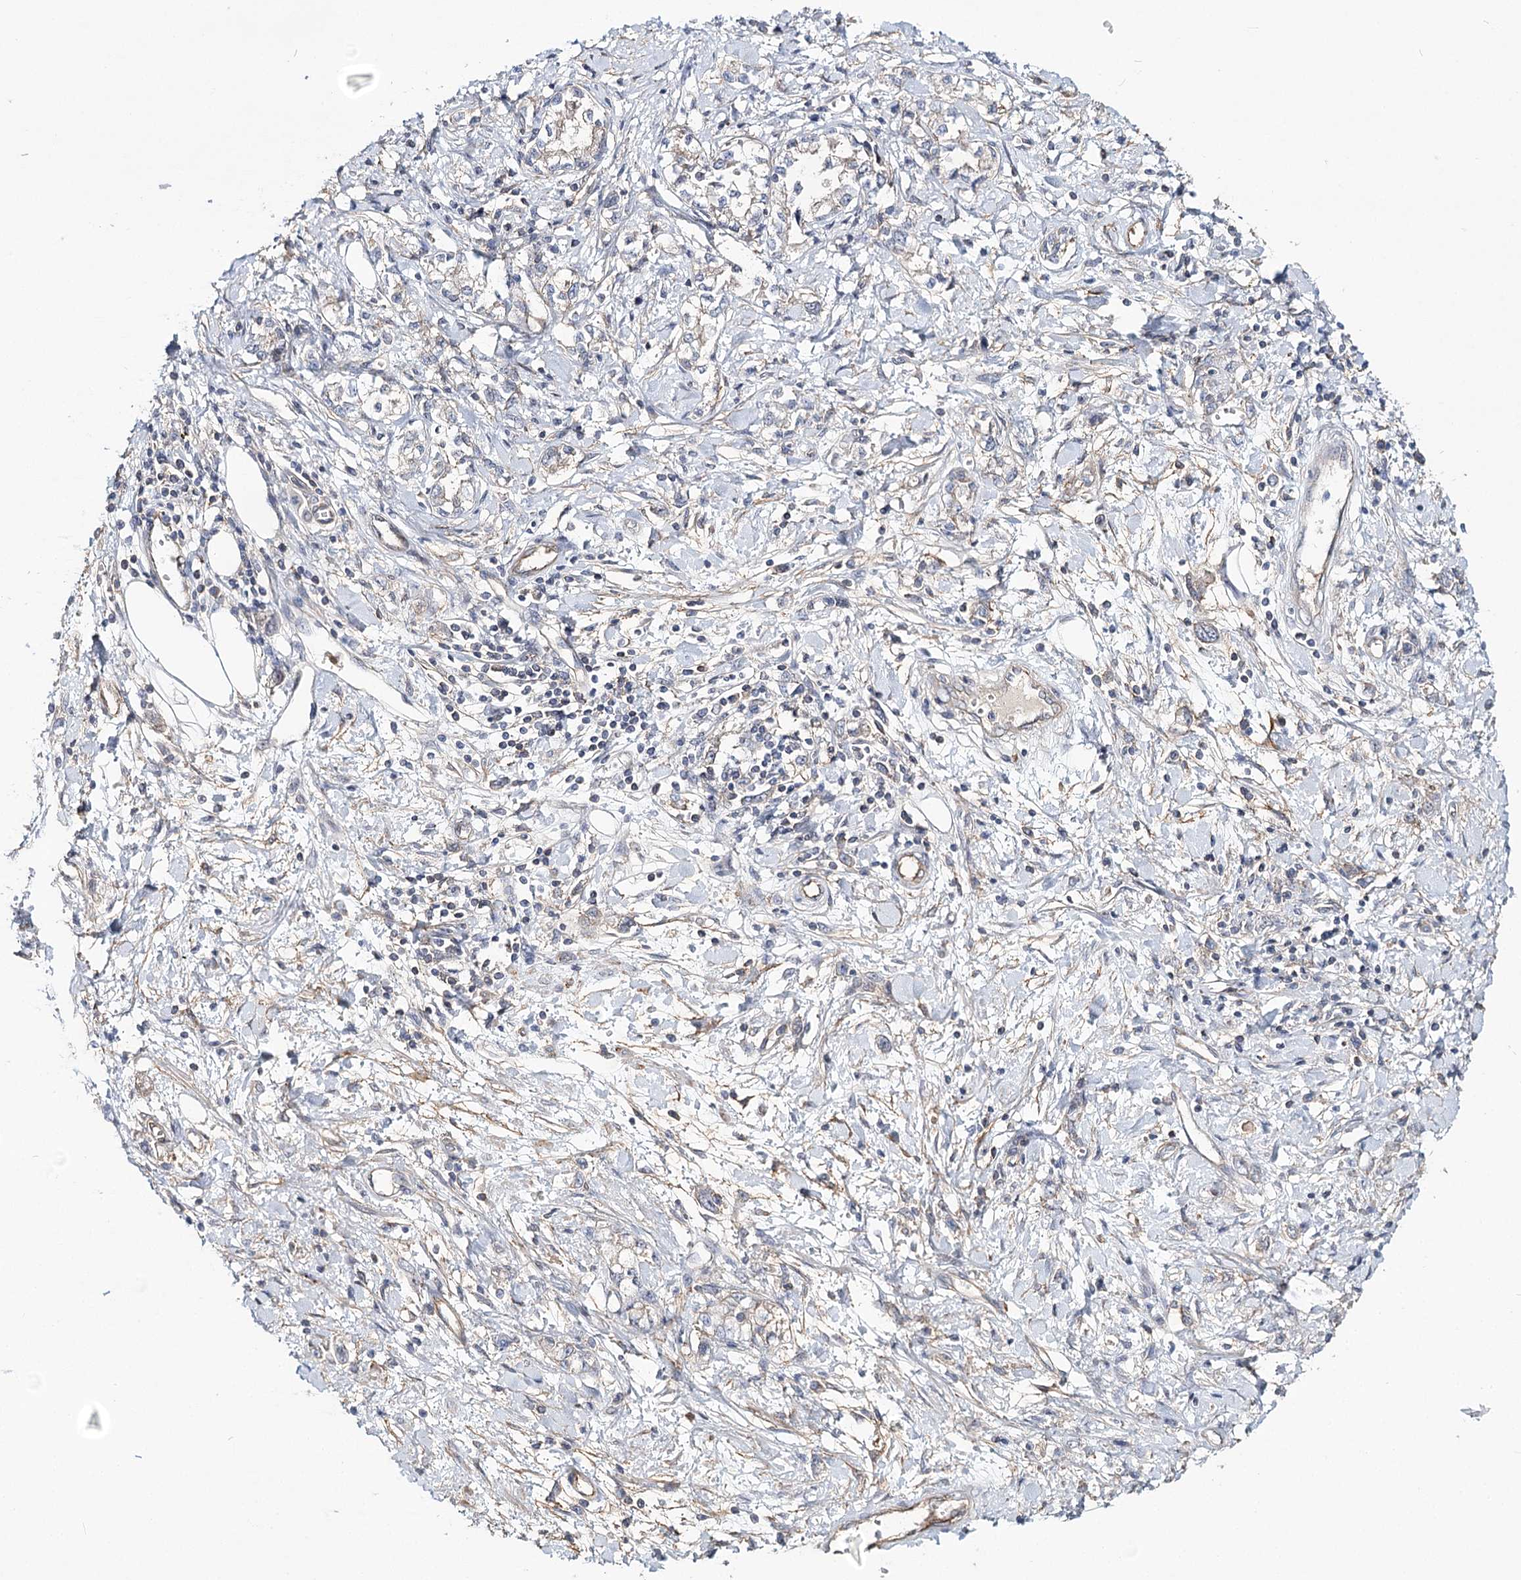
{"staining": {"intensity": "negative", "quantity": "none", "location": "none"}, "tissue": "stomach cancer", "cell_type": "Tumor cells", "image_type": "cancer", "snomed": [{"axis": "morphology", "description": "Adenocarcinoma, NOS"}, {"axis": "topography", "description": "Stomach"}], "caption": "Micrograph shows no protein expression in tumor cells of stomach cancer tissue. (Immunohistochemistry (ihc), brightfield microscopy, high magnification).", "gene": "TMEM218", "patient": {"sex": "female", "age": 76}}